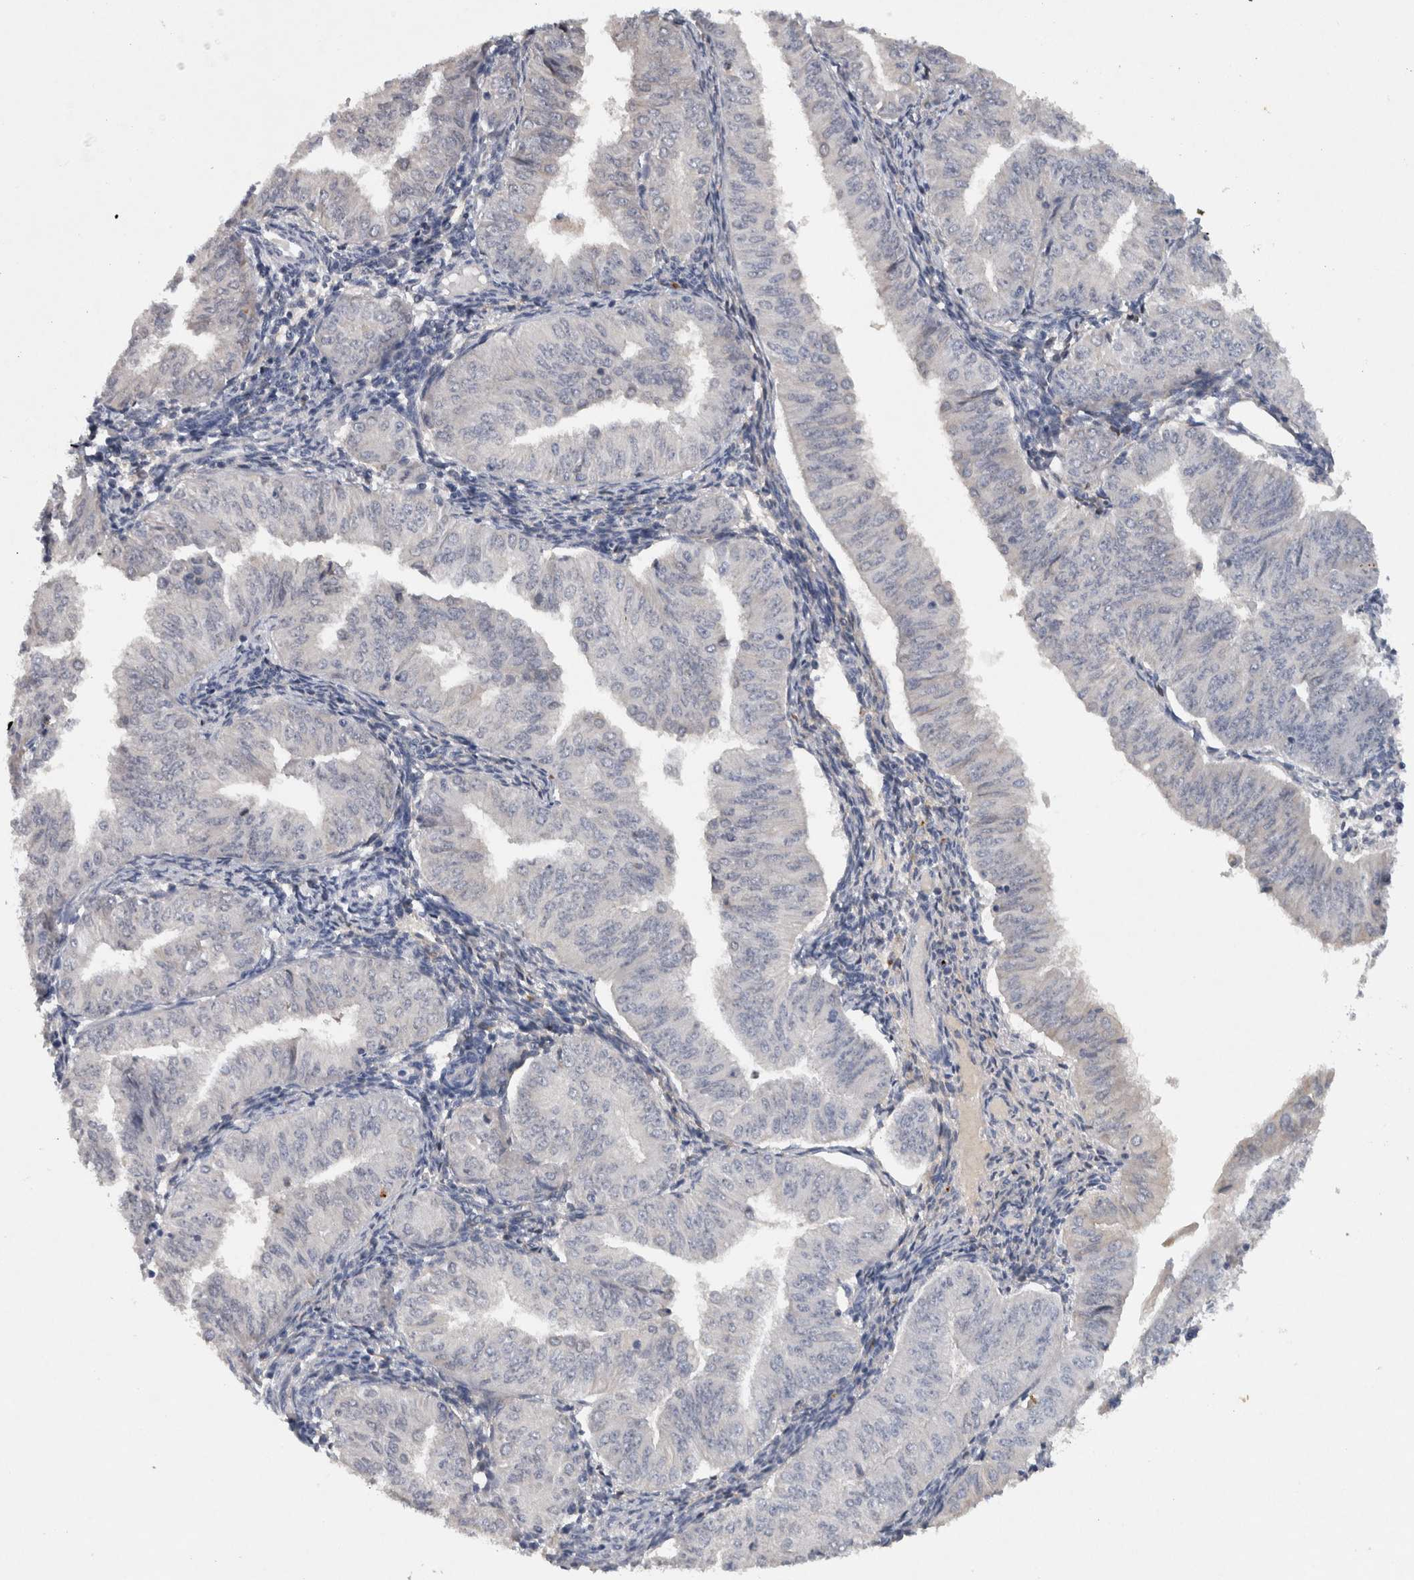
{"staining": {"intensity": "negative", "quantity": "none", "location": "none"}, "tissue": "endometrial cancer", "cell_type": "Tumor cells", "image_type": "cancer", "snomed": [{"axis": "morphology", "description": "Normal tissue, NOS"}, {"axis": "morphology", "description": "Adenocarcinoma, NOS"}, {"axis": "topography", "description": "Endometrium"}], "caption": "IHC photomicrograph of endometrial cancer (adenocarcinoma) stained for a protein (brown), which demonstrates no expression in tumor cells. Brightfield microscopy of immunohistochemistry stained with DAB (brown) and hematoxylin (blue), captured at high magnification.", "gene": "HEXD", "patient": {"sex": "female", "age": 53}}